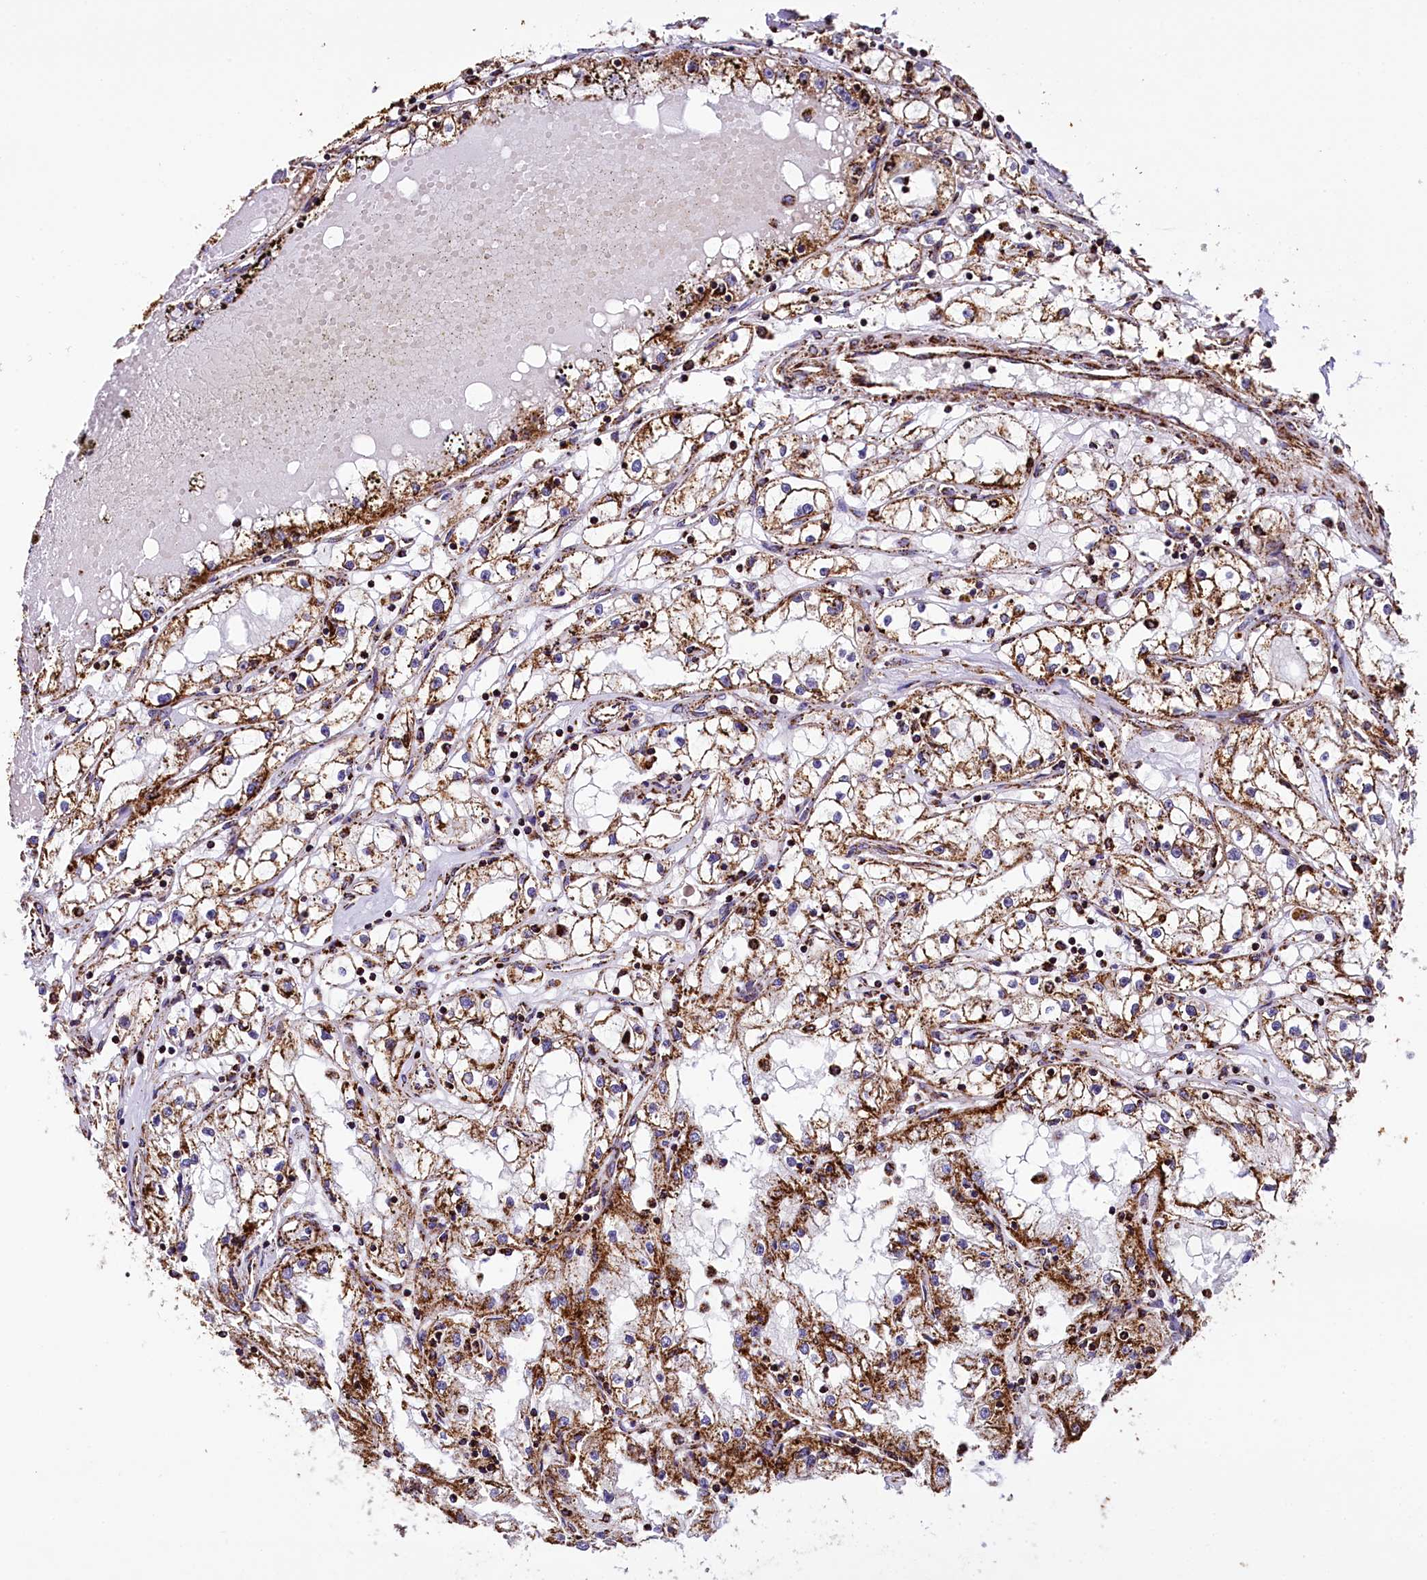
{"staining": {"intensity": "moderate", "quantity": "<25%", "location": "cytoplasmic/membranous"}, "tissue": "renal cancer", "cell_type": "Tumor cells", "image_type": "cancer", "snomed": [{"axis": "morphology", "description": "Adenocarcinoma, NOS"}, {"axis": "topography", "description": "Kidney"}], "caption": "IHC micrograph of neoplastic tissue: renal cancer (adenocarcinoma) stained using immunohistochemistry exhibits low levels of moderate protein expression localized specifically in the cytoplasmic/membranous of tumor cells, appearing as a cytoplasmic/membranous brown color.", "gene": "KLC2", "patient": {"sex": "male", "age": 56}}